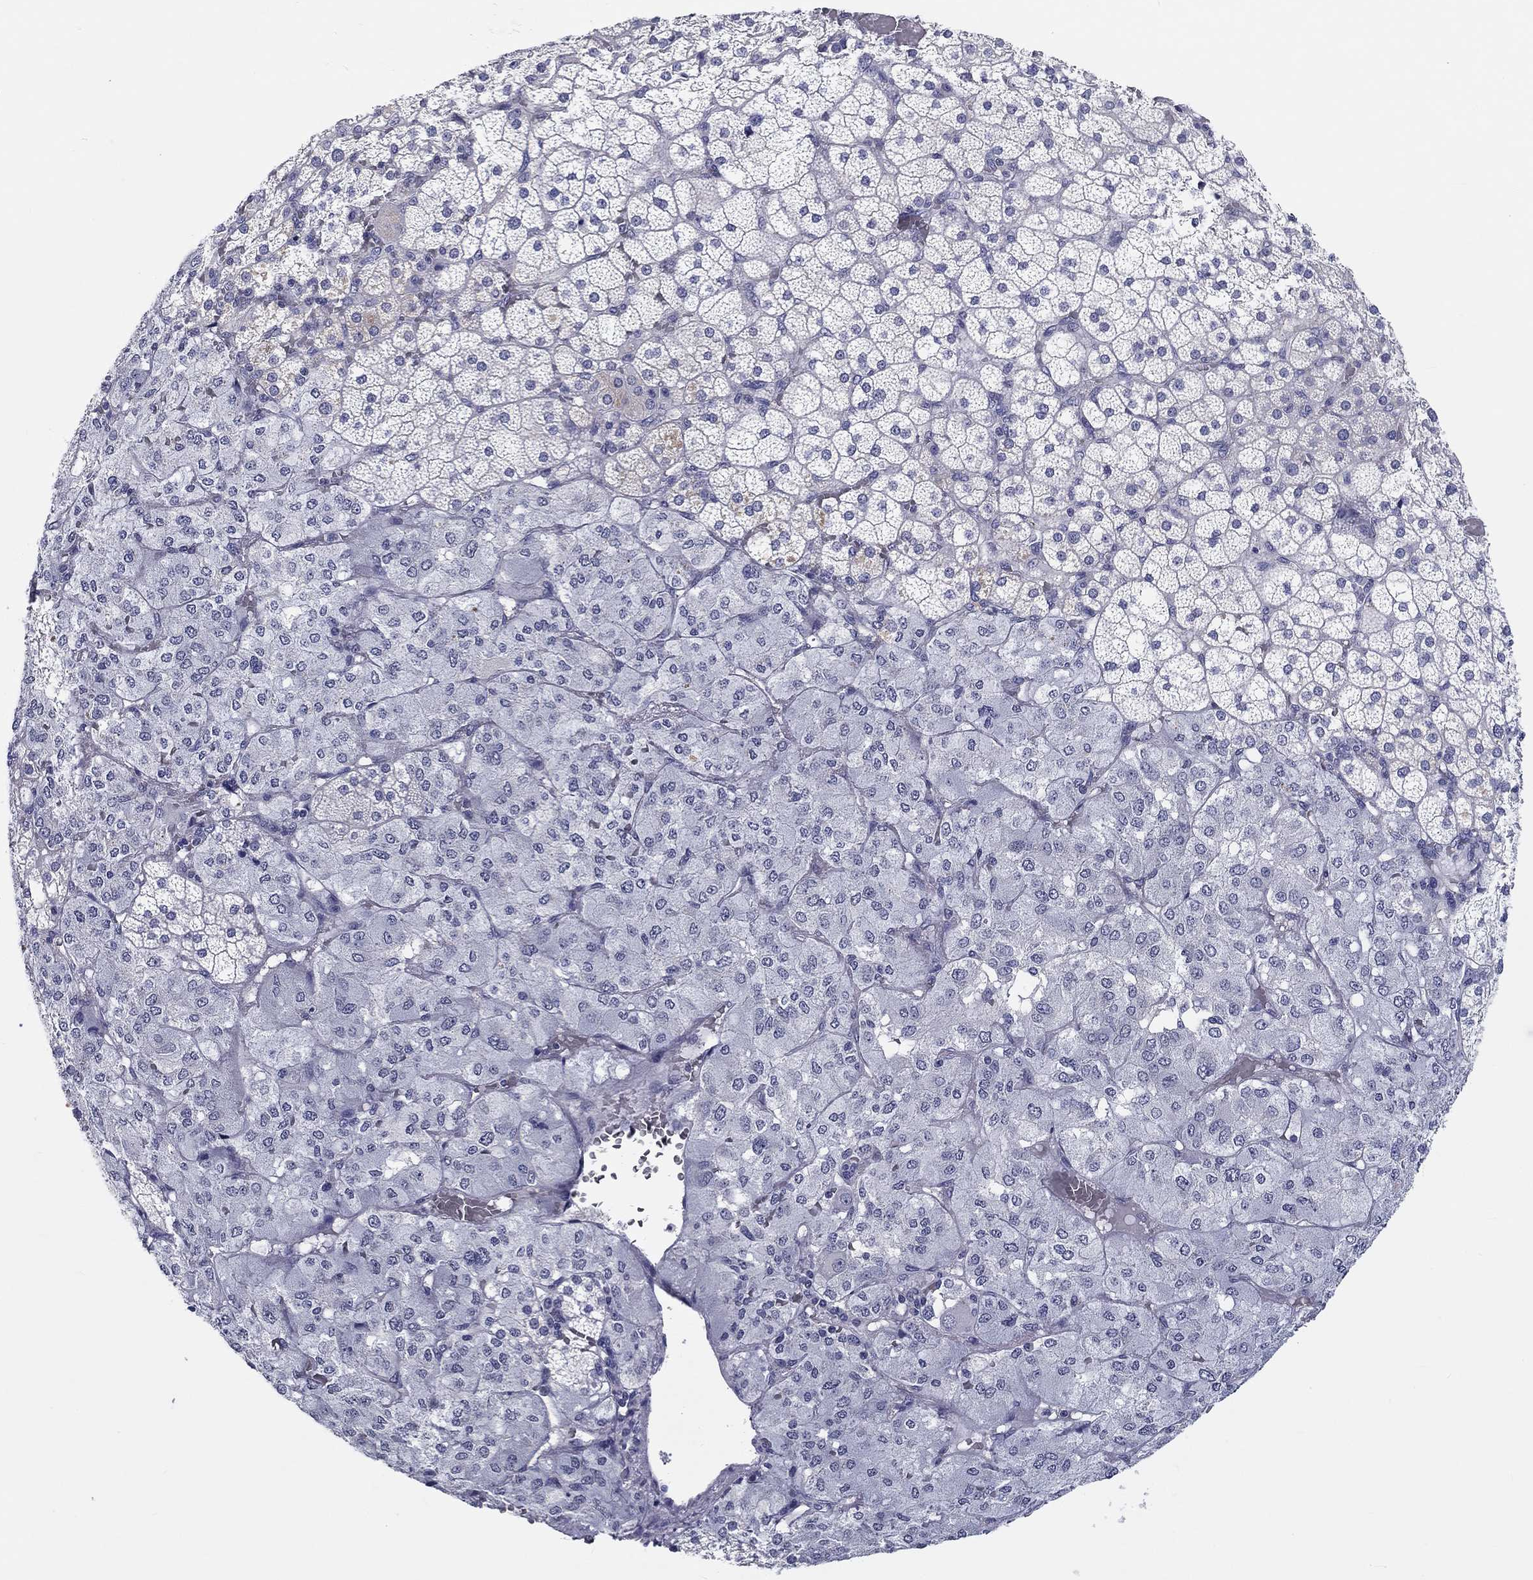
{"staining": {"intensity": "weak", "quantity": "<25%", "location": "cytoplasmic/membranous"}, "tissue": "adrenal gland", "cell_type": "Glandular cells", "image_type": "normal", "snomed": [{"axis": "morphology", "description": "Normal tissue, NOS"}, {"axis": "topography", "description": "Adrenal gland"}], "caption": "Immunohistochemical staining of unremarkable adrenal gland exhibits no significant positivity in glandular cells. The staining is performed using DAB (3,3'-diaminobenzidine) brown chromogen with nuclei counter-stained in using hematoxylin.", "gene": "CRYGD", "patient": {"sex": "male", "age": 53}}